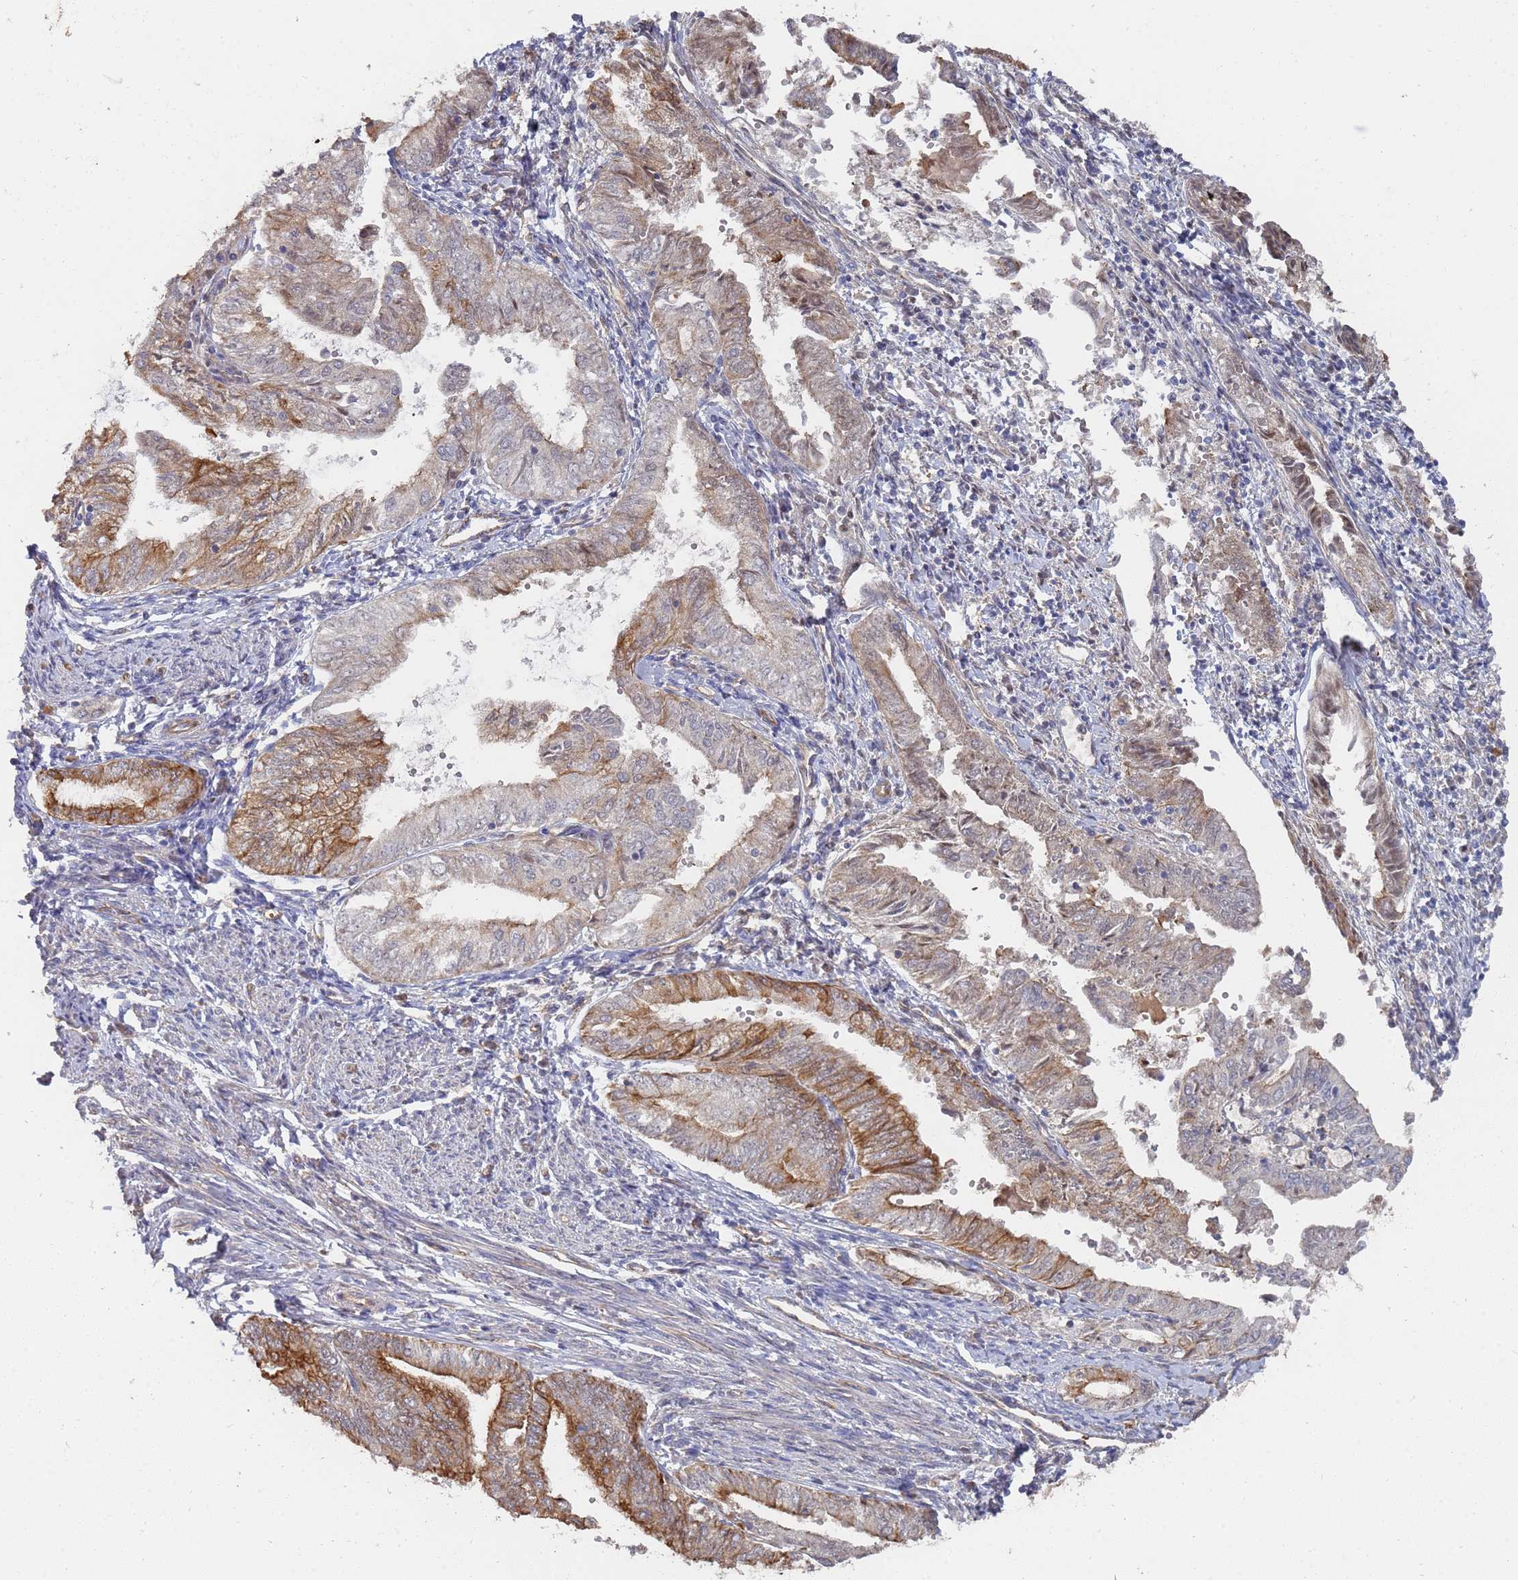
{"staining": {"intensity": "moderate", "quantity": "25%-75%", "location": "cytoplasmic/membranous"}, "tissue": "endometrial cancer", "cell_type": "Tumor cells", "image_type": "cancer", "snomed": [{"axis": "morphology", "description": "Adenocarcinoma, NOS"}, {"axis": "topography", "description": "Endometrium"}], "caption": "IHC micrograph of neoplastic tissue: endometrial cancer (adenocarcinoma) stained using IHC reveals medium levels of moderate protein expression localized specifically in the cytoplasmic/membranous of tumor cells, appearing as a cytoplasmic/membranous brown color.", "gene": "ABCB6", "patient": {"sex": "female", "age": 66}}